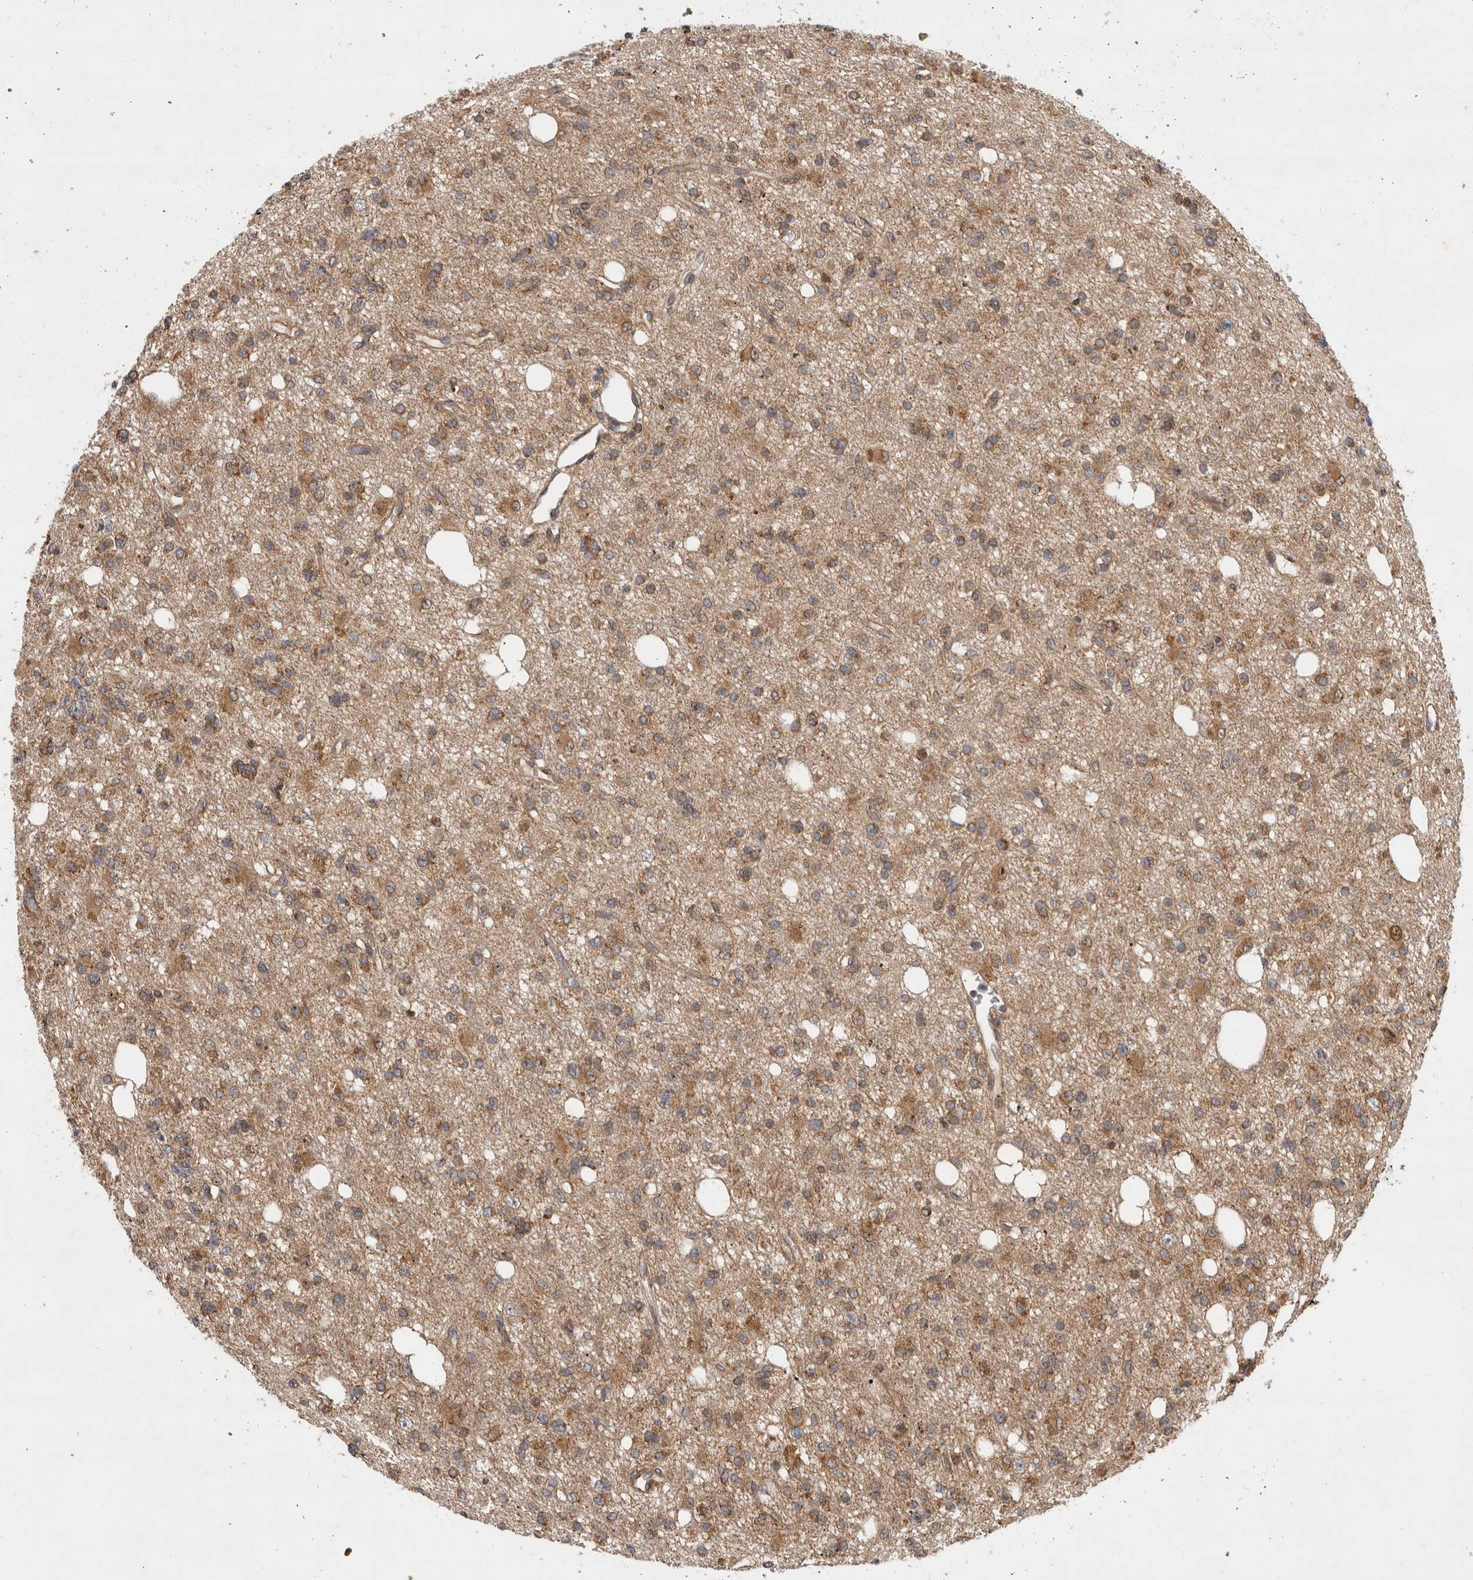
{"staining": {"intensity": "moderate", "quantity": ">75%", "location": "cytoplasmic/membranous"}, "tissue": "glioma", "cell_type": "Tumor cells", "image_type": "cancer", "snomed": [{"axis": "morphology", "description": "Glioma, malignant, High grade"}, {"axis": "topography", "description": "Brain"}], "caption": "High-grade glioma (malignant) stained with DAB IHC shows medium levels of moderate cytoplasmic/membranous staining in about >75% of tumor cells. (DAB (3,3'-diaminobenzidine) IHC with brightfield microscopy, high magnification).", "gene": "TUBD1", "patient": {"sex": "female", "age": 62}}